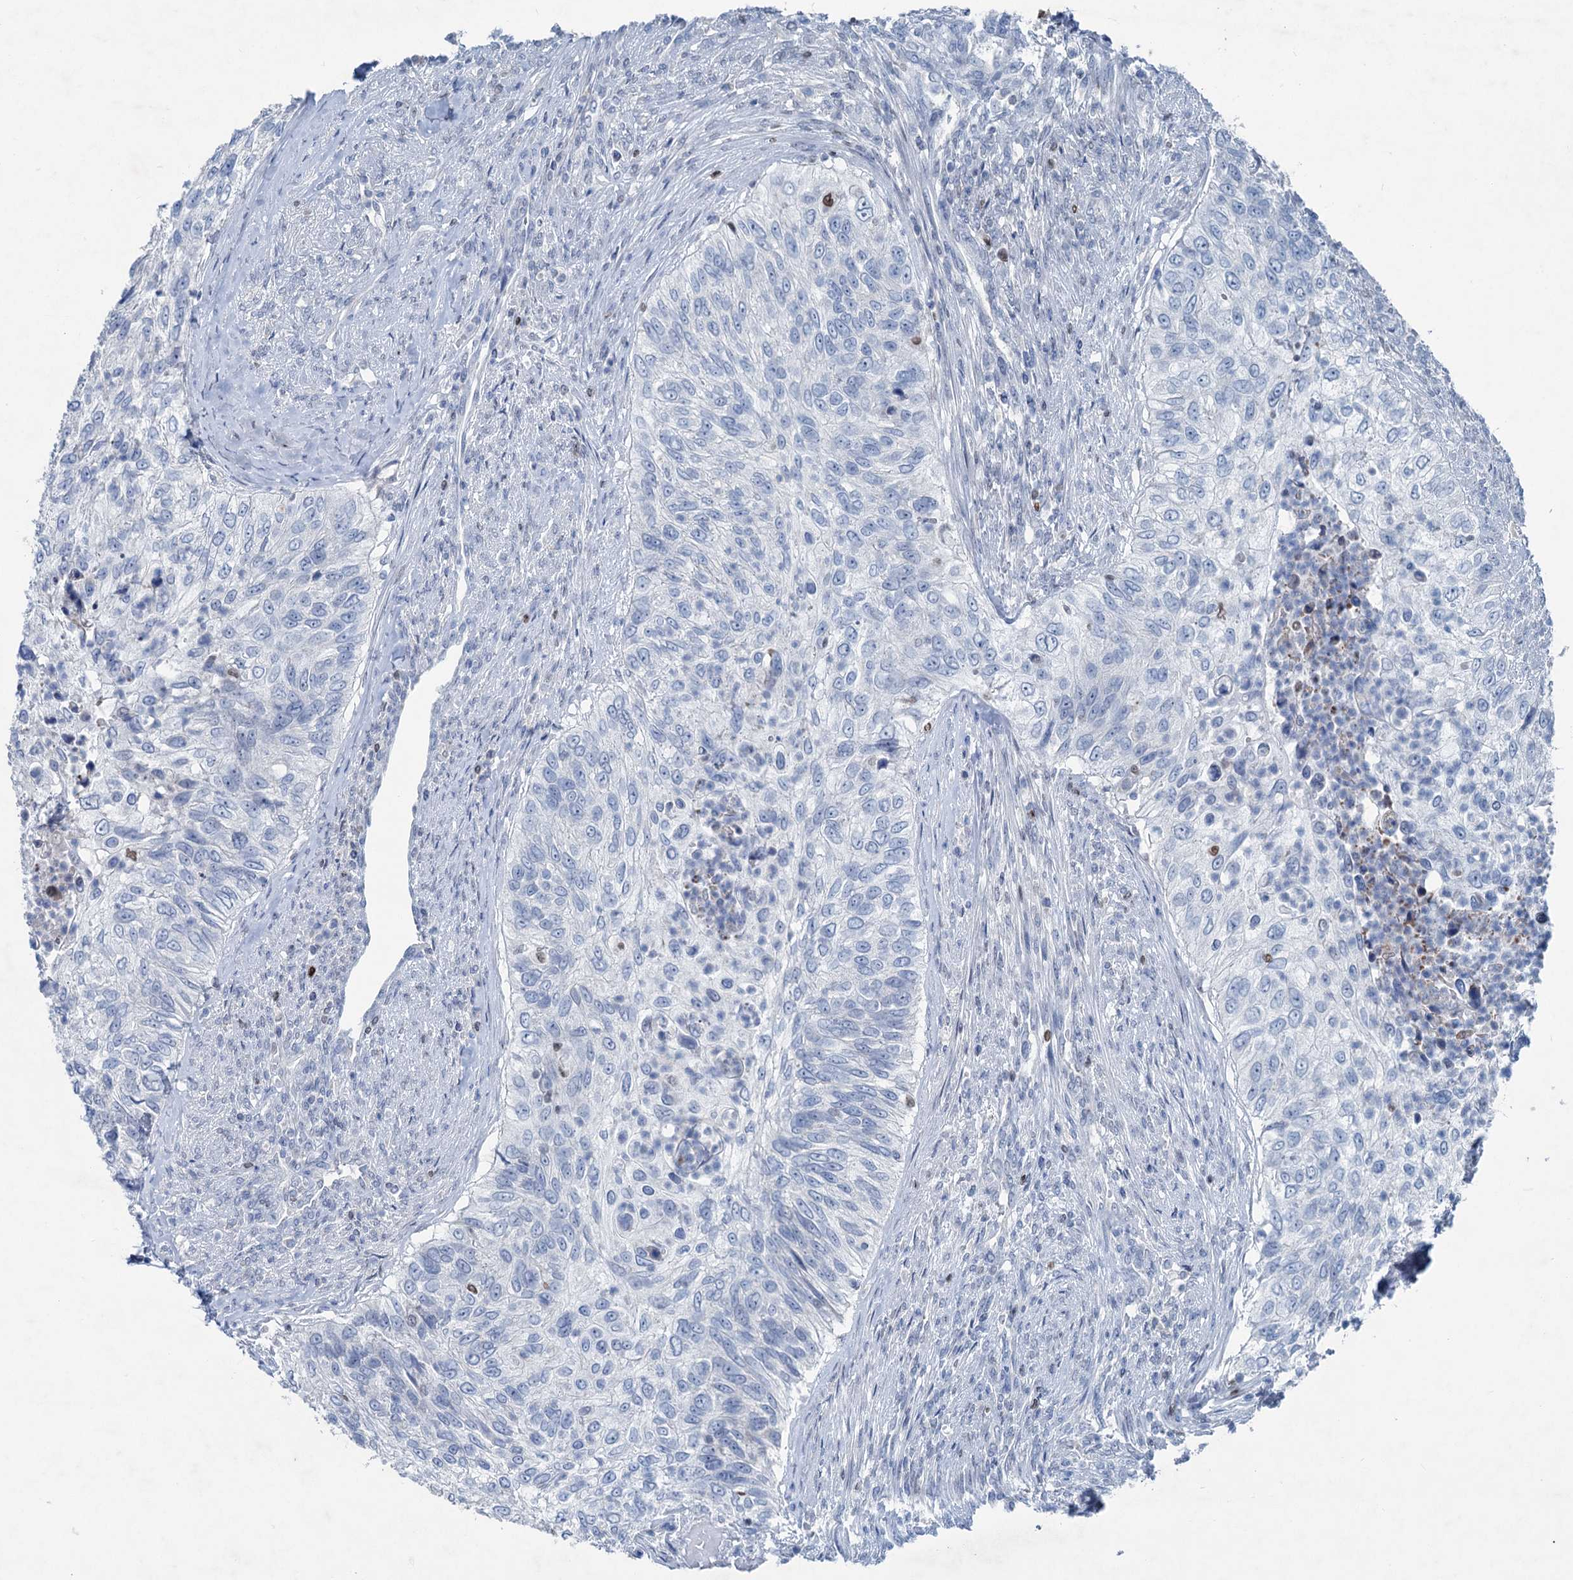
{"staining": {"intensity": "negative", "quantity": "none", "location": "none"}, "tissue": "urothelial cancer", "cell_type": "Tumor cells", "image_type": "cancer", "snomed": [{"axis": "morphology", "description": "Urothelial carcinoma, High grade"}, {"axis": "topography", "description": "Urinary bladder"}], "caption": "Tumor cells are negative for protein expression in human high-grade urothelial carcinoma.", "gene": "ELP4", "patient": {"sex": "female", "age": 60}}